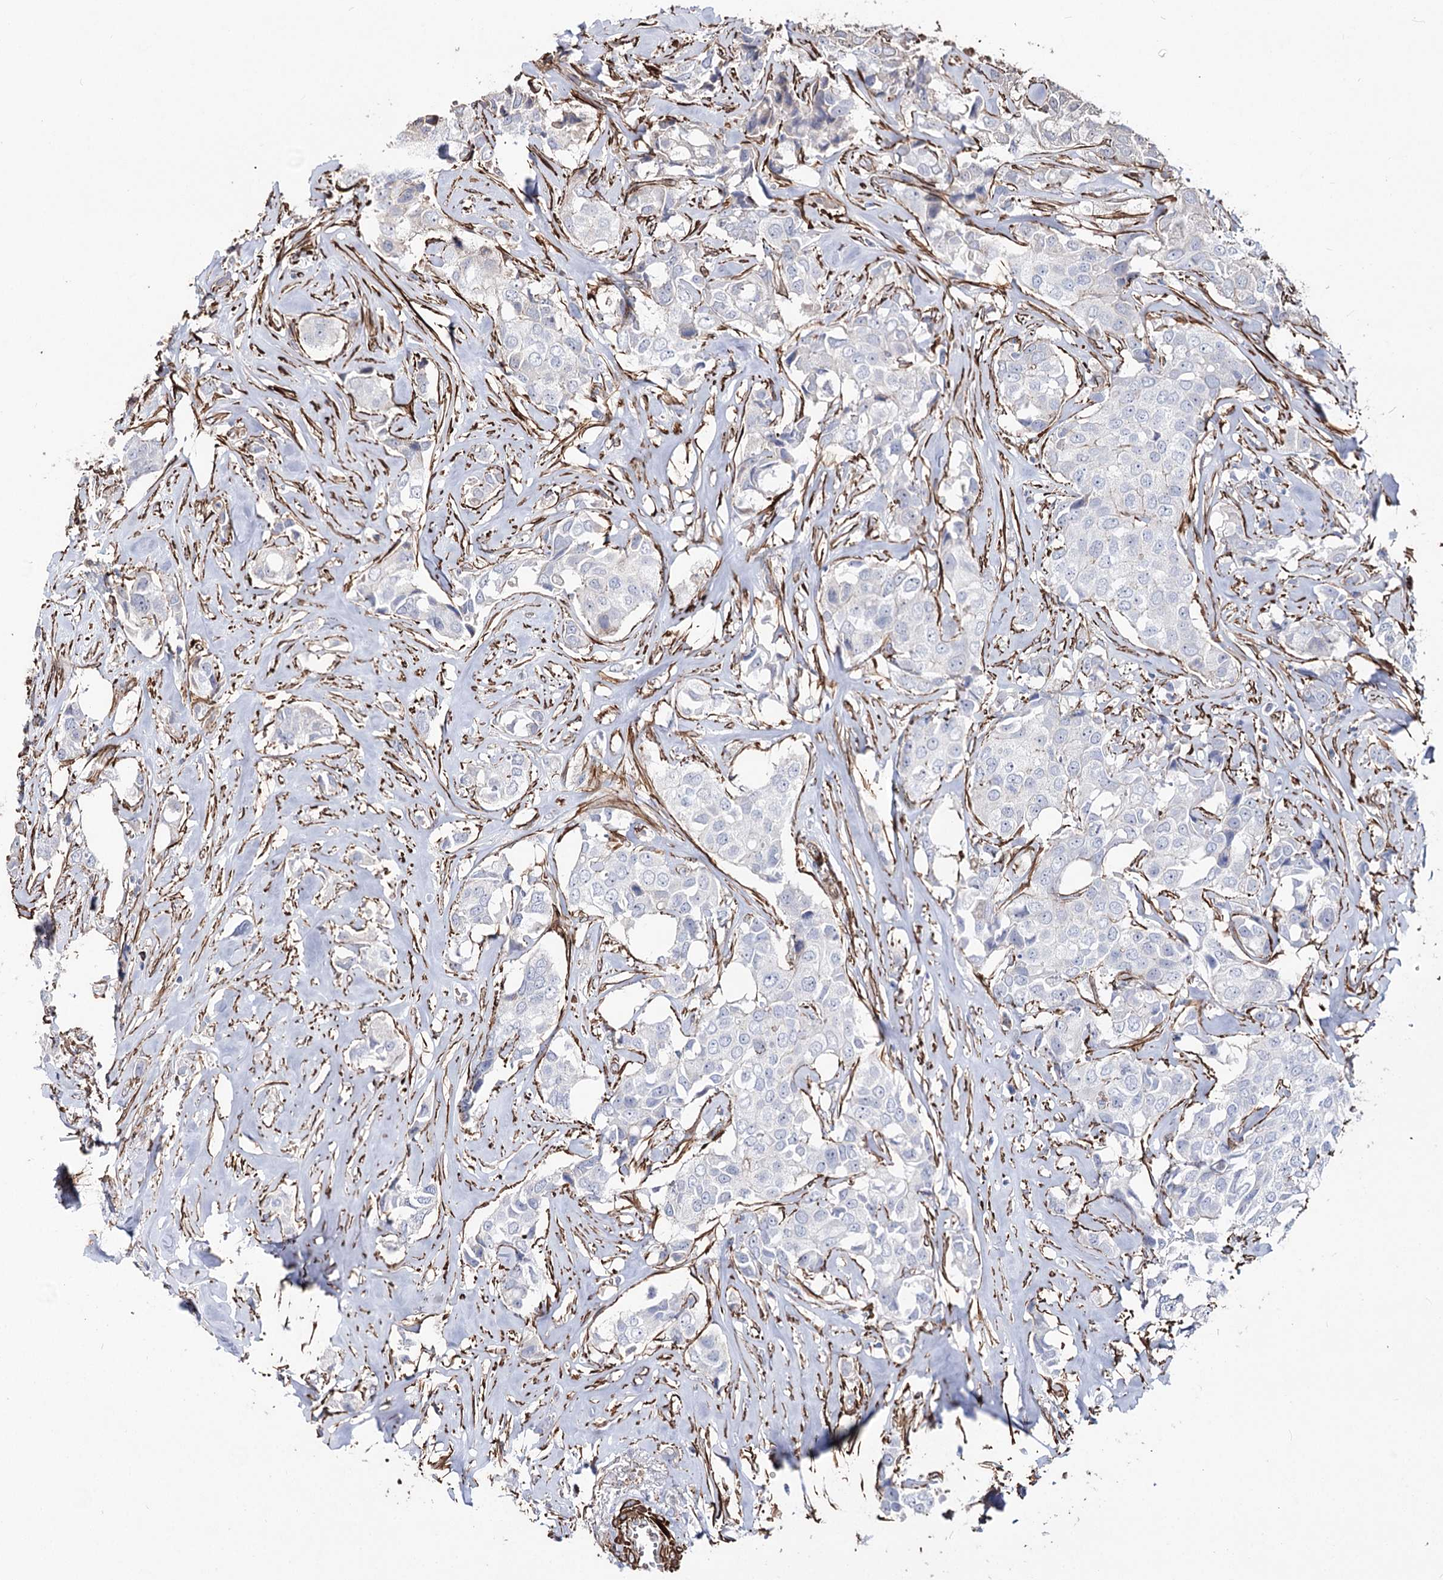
{"staining": {"intensity": "negative", "quantity": "none", "location": "none"}, "tissue": "breast cancer", "cell_type": "Tumor cells", "image_type": "cancer", "snomed": [{"axis": "morphology", "description": "Duct carcinoma"}, {"axis": "topography", "description": "Breast"}], "caption": "This is an immunohistochemistry (IHC) histopathology image of invasive ductal carcinoma (breast). There is no positivity in tumor cells.", "gene": "ARHGAP20", "patient": {"sex": "female", "age": 80}}